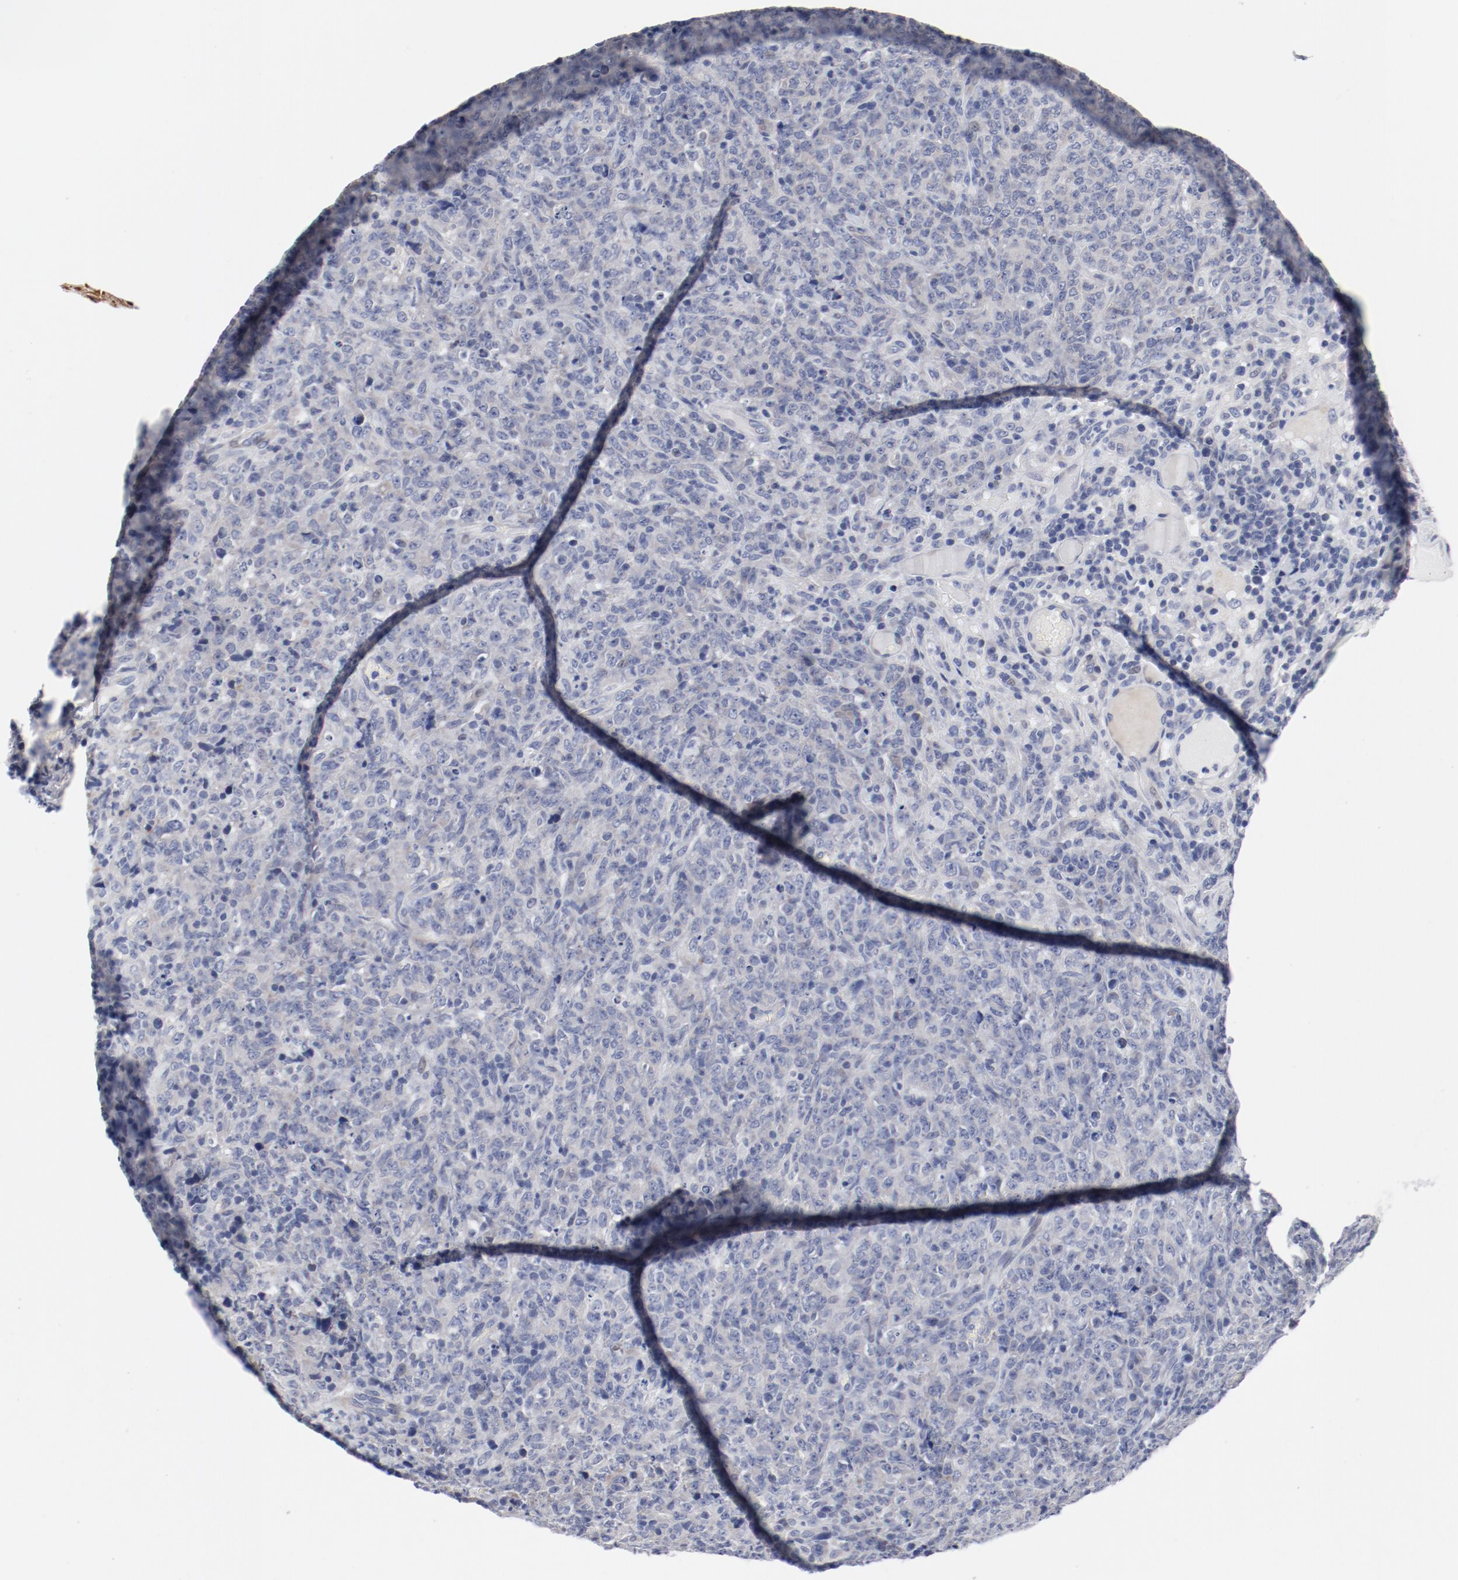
{"staining": {"intensity": "negative", "quantity": "none", "location": "none"}, "tissue": "lymphoma", "cell_type": "Tumor cells", "image_type": "cancer", "snomed": [{"axis": "morphology", "description": "Malignant lymphoma, non-Hodgkin's type, High grade"}, {"axis": "topography", "description": "Tonsil"}], "caption": "This micrograph is of lymphoma stained with immunohistochemistry (IHC) to label a protein in brown with the nuclei are counter-stained blue. There is no expression in tumor cells. (Brightfield microscopy of DAB (3,3'-diaminobenzidine) immunohistochemistry (IHC) at high magnification).", "gene": "KCNK13", "patient": {"sex": "female", "age": 36}}